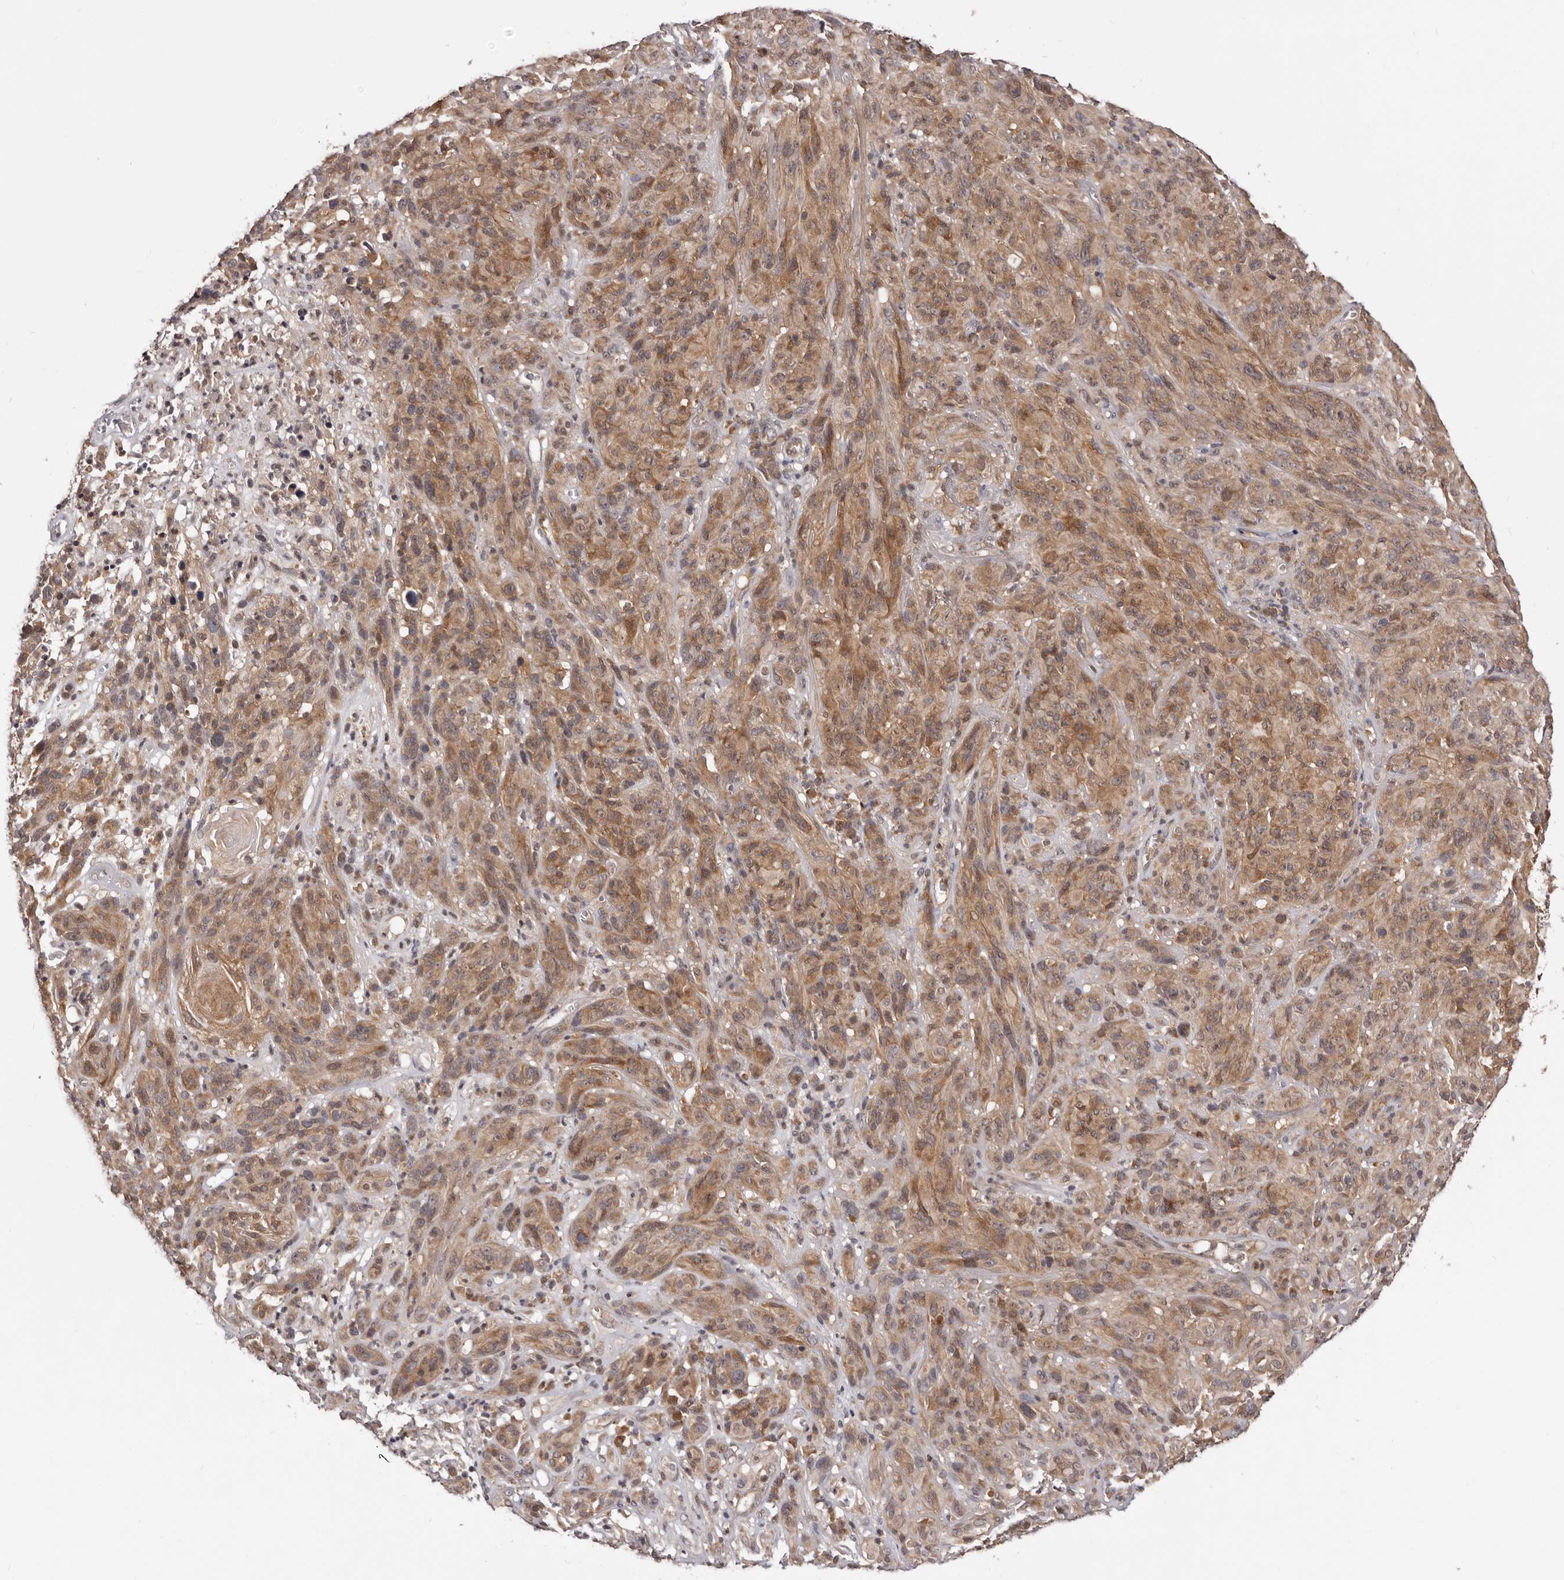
{"staining": {"intensity": "moderate", "quantity": ">75%", "location": "cytoplasmic/membranous"}, "tissue": "melanoma", "cell_type": "Tumor cells", "image_type": "cancer", "snomed": [{"axis": "morphology", "description": "Malignant melanoma, NOS"}, {"axis": "topography", "description": "Skin of head"}], "caption": "Immunohistochemical staining of human malignant melanoma displays medium levels of moderate cytoplasmic/membranous protein positivity in approximately >75% of tumor cells. The protein of interest is shown in brown color, while the nuclei are stained blue.", "gene": "MDP1", "patient": {"sex": "male", "age": 96}}